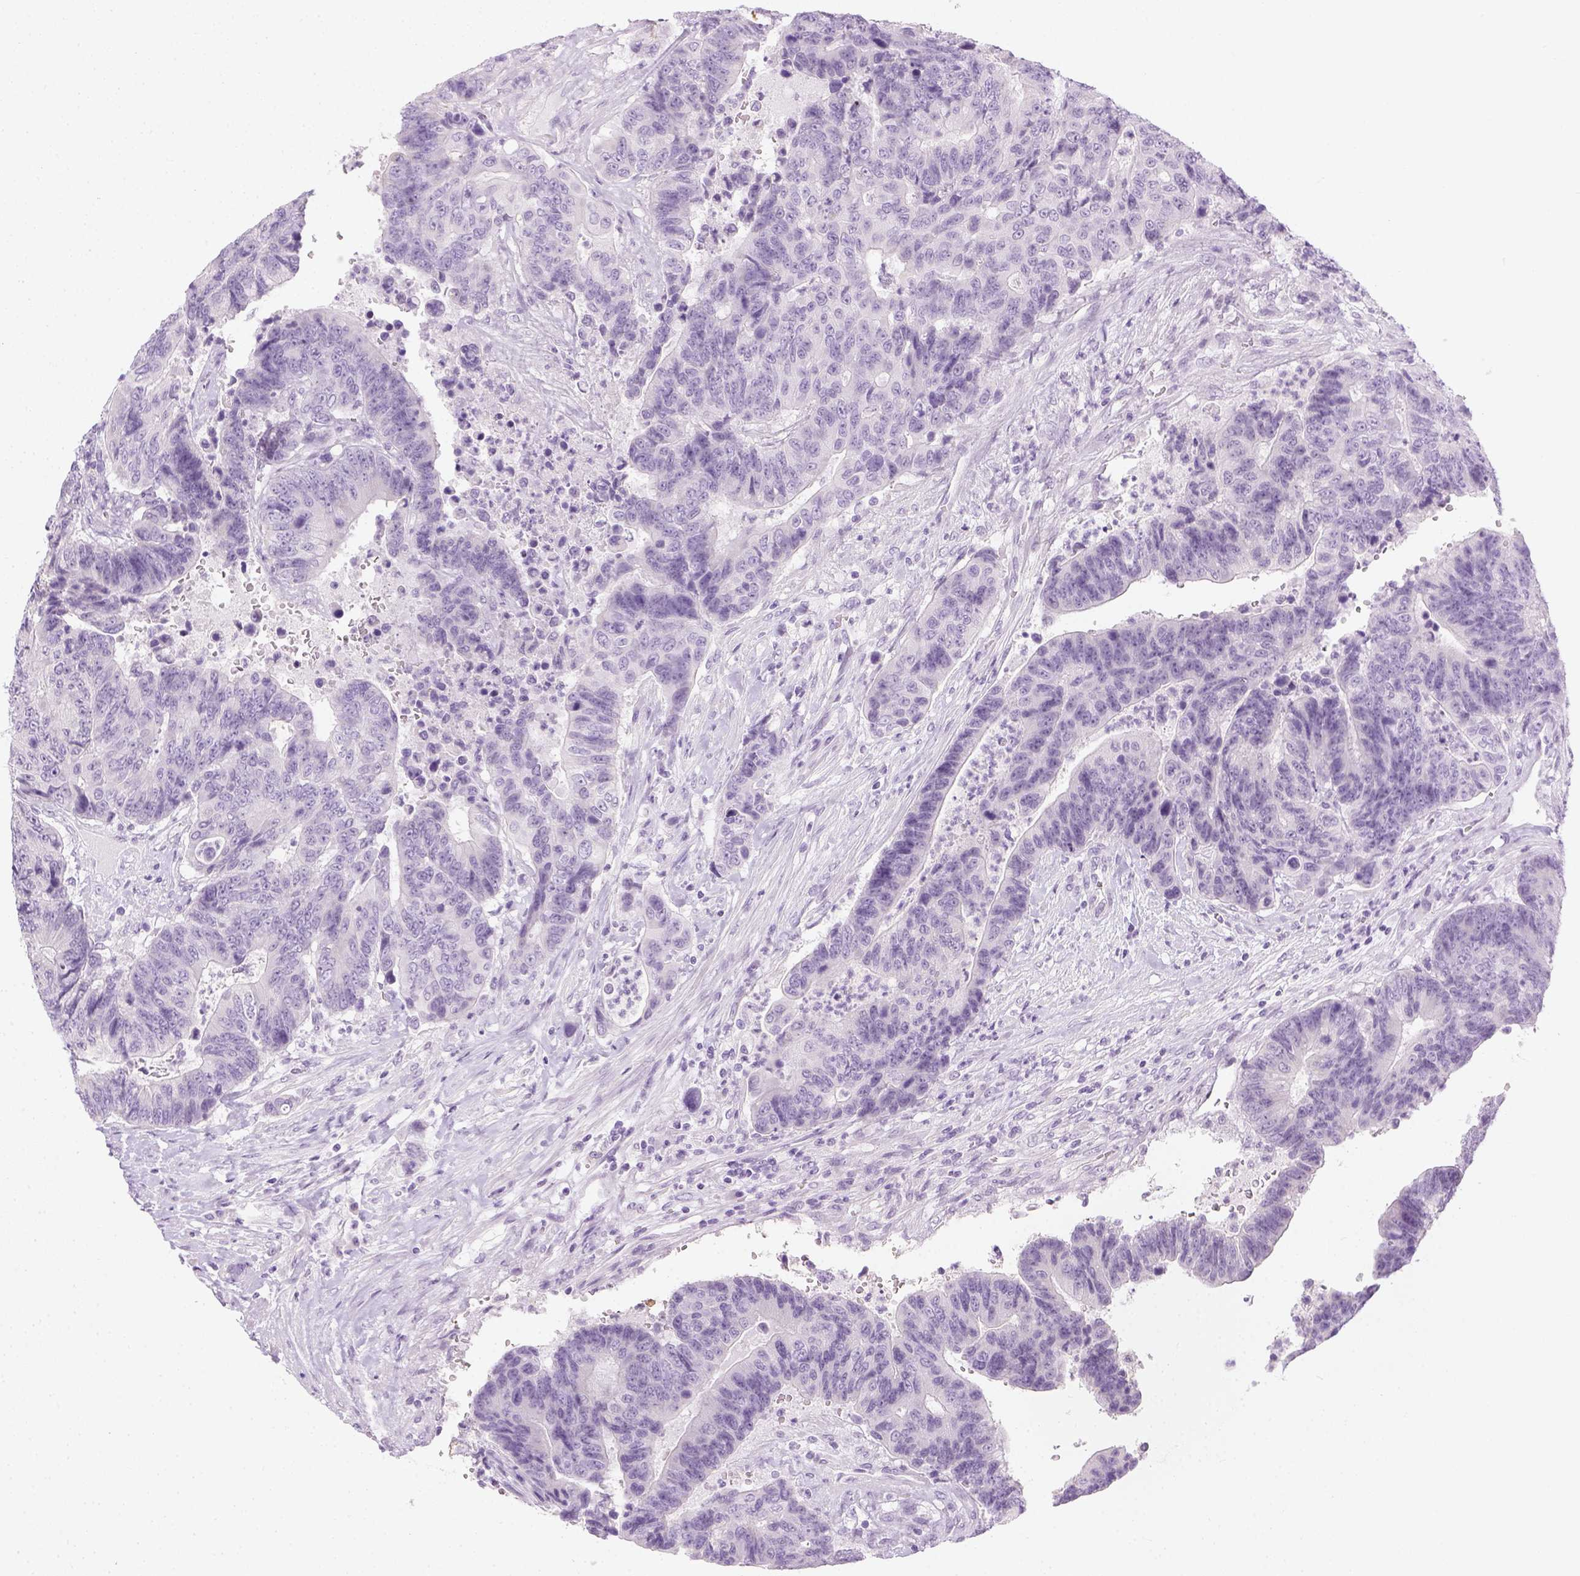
{"staining": {"intensity": "negative", "quantity": "none", "location": "none"}, "tissue": "colorectal cancer", "cell_type": "Tumor cells", "image_type": "cancer", "snomed": [{"axis": "morphology", "description": "Adenocarcinoma, NOS"}, {"axis": "topography", "description": "Colon"}], "caption": "The immunohistochemistry (IHC) micrograph has no significant expression in tumor cells of colorectal cancer (adenocarcinoma) tissue.", "gene": "LGSN", "patient": {"sex": "female", "age": 48}}